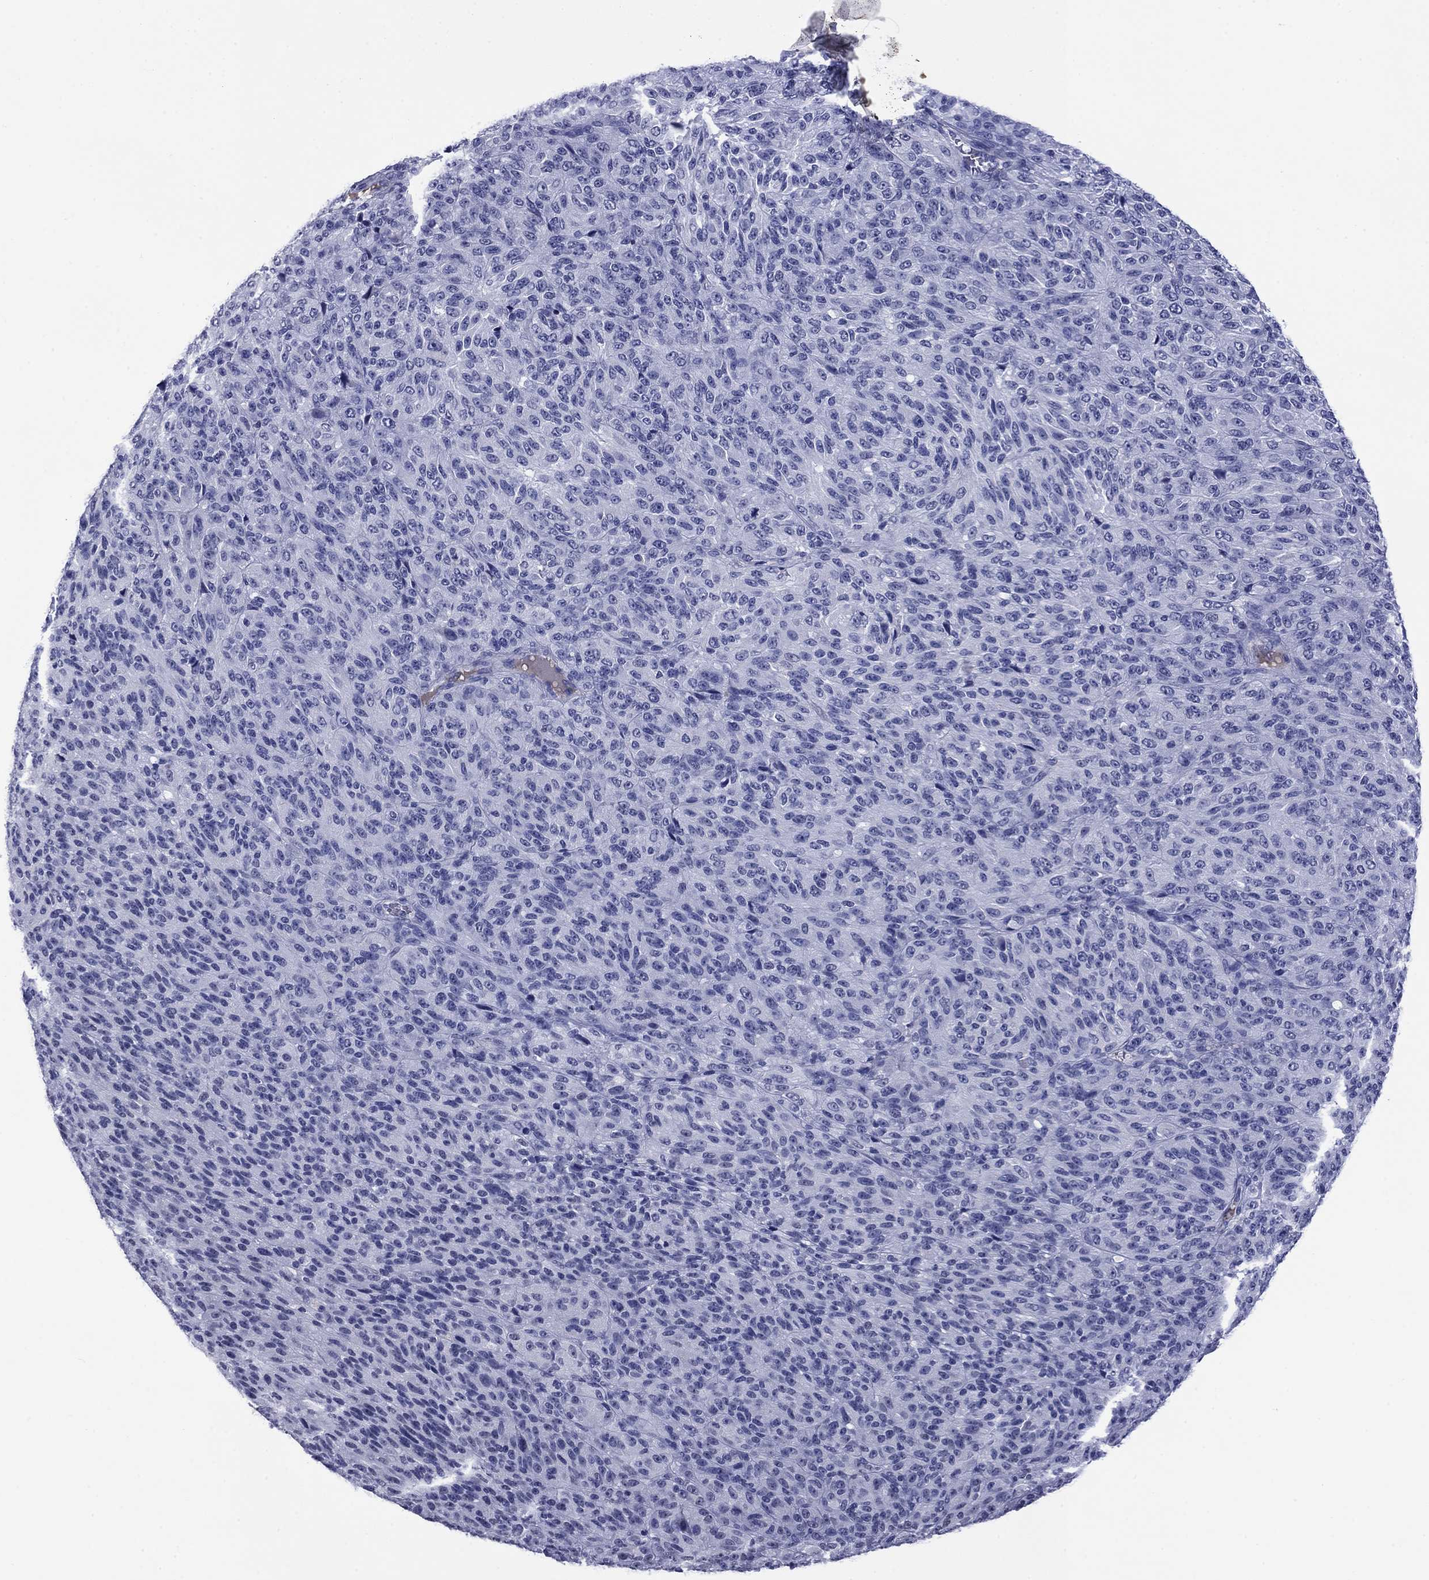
{"staining": {"intensity": "negative", "quantity": "none", "location": "none"}, "tissue": "melanoma", "cell_type": "Tumor cells", "image_type": "cancer", "snomed": [{"axis": "morphology", "description": "Malignant melanoma, Metastatic site"}, {"axis": "topography", "description": "Brain"}], "caption": "This is an immunohistochemistry image of human melanoma. There is no staining in tumor cells.", "gene": "APOA2", "patient": {"sex": "female", "age": 56}}